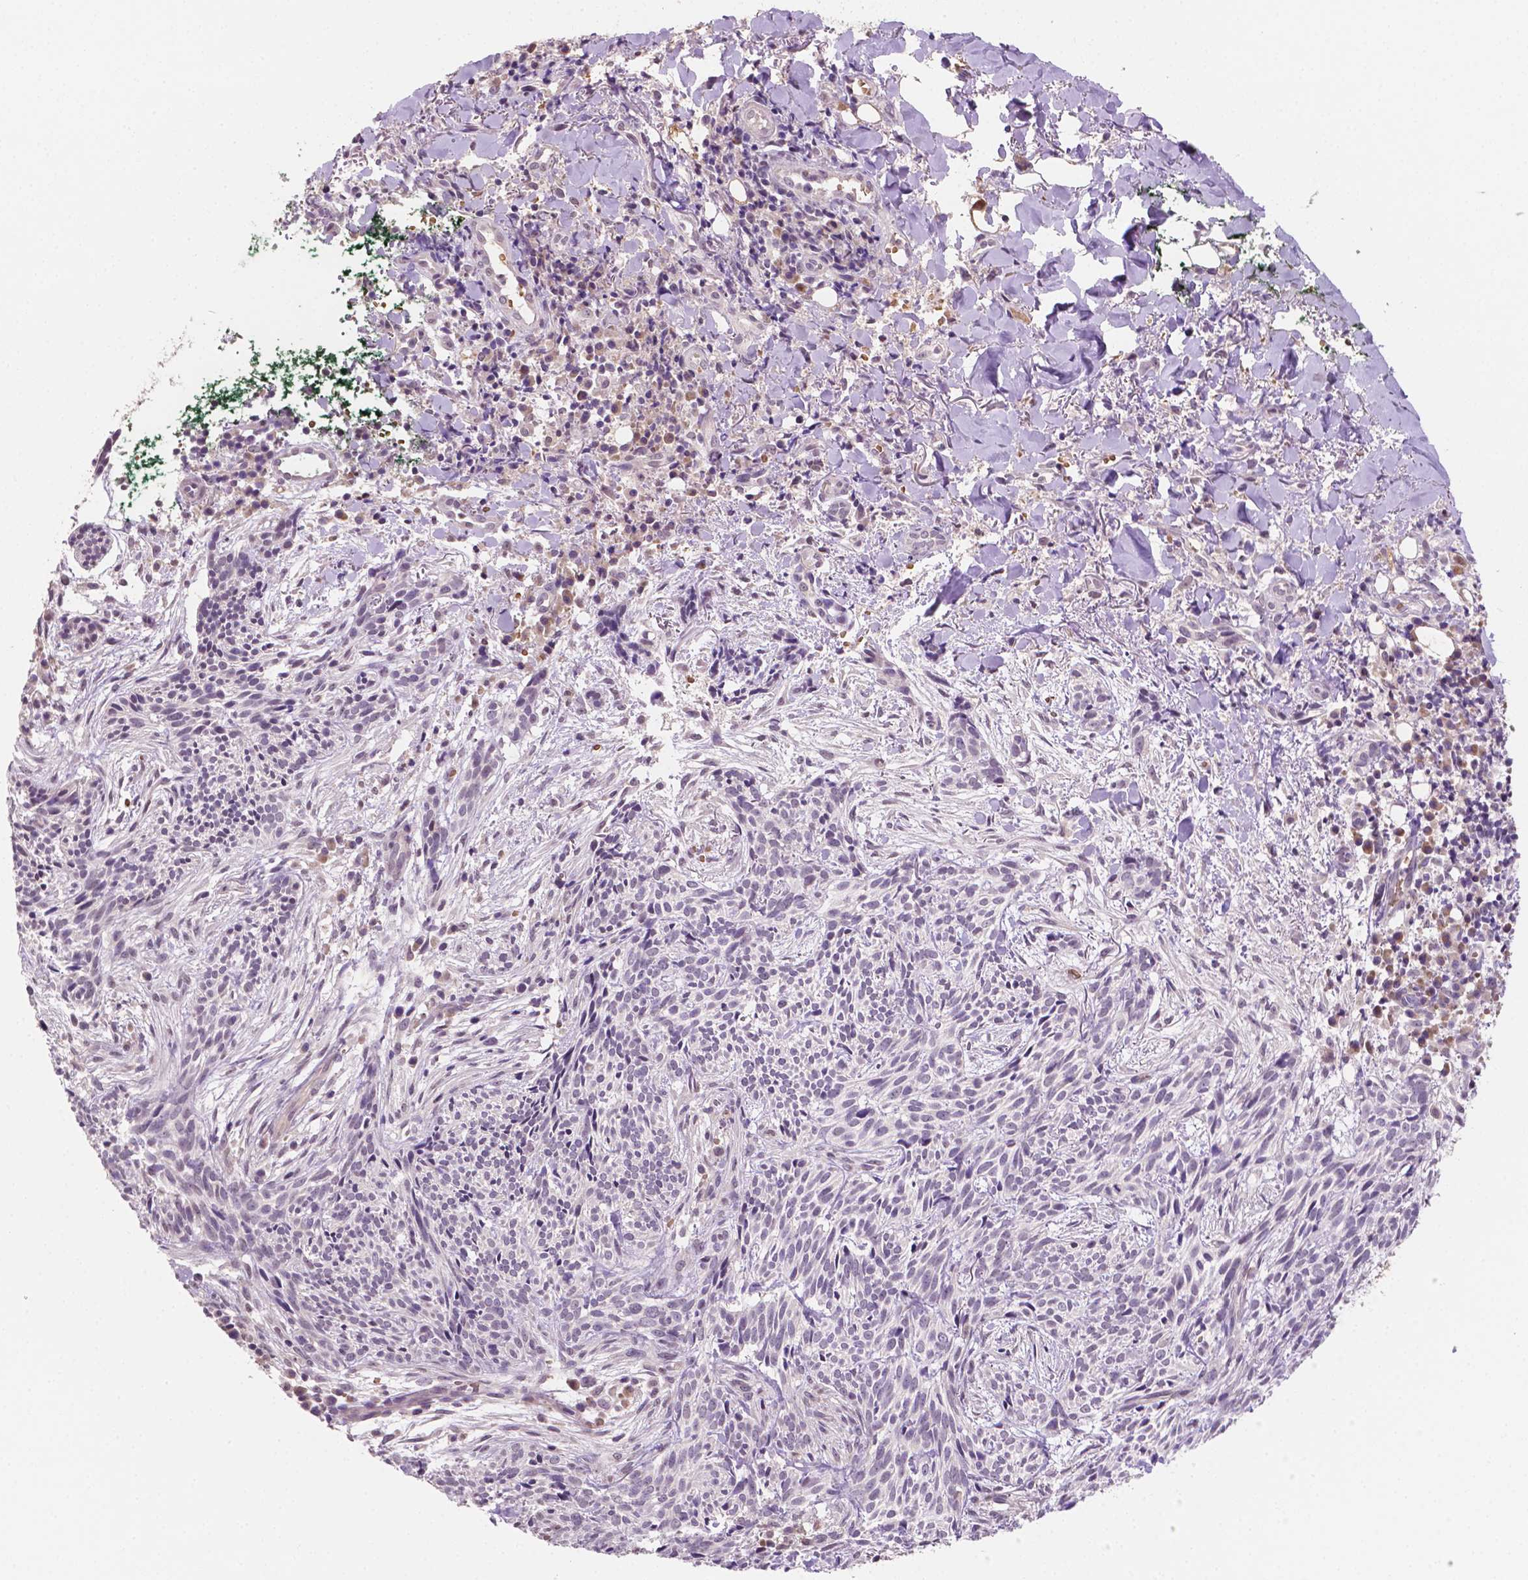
{"staining": {"intensity": "negative", "quantity": "none", "location": "none"}, "tissue": "skin cancer", "cell_type": "Tumor cells", "image_type": "cancer", "snomed": [{"axis": "morphology", "description": "Basal cell carcinoma"}, {"axis": "topography", "description": "Skin"}], "caption": "Tumor cells show no significant staining in skin cancer. (Brightfield microscopy of DAB (3,3'-diaminobenzidine) IHC at high magnification).", "gene": "SHLD3", "patient": {"sex": "male", "age": 71}}